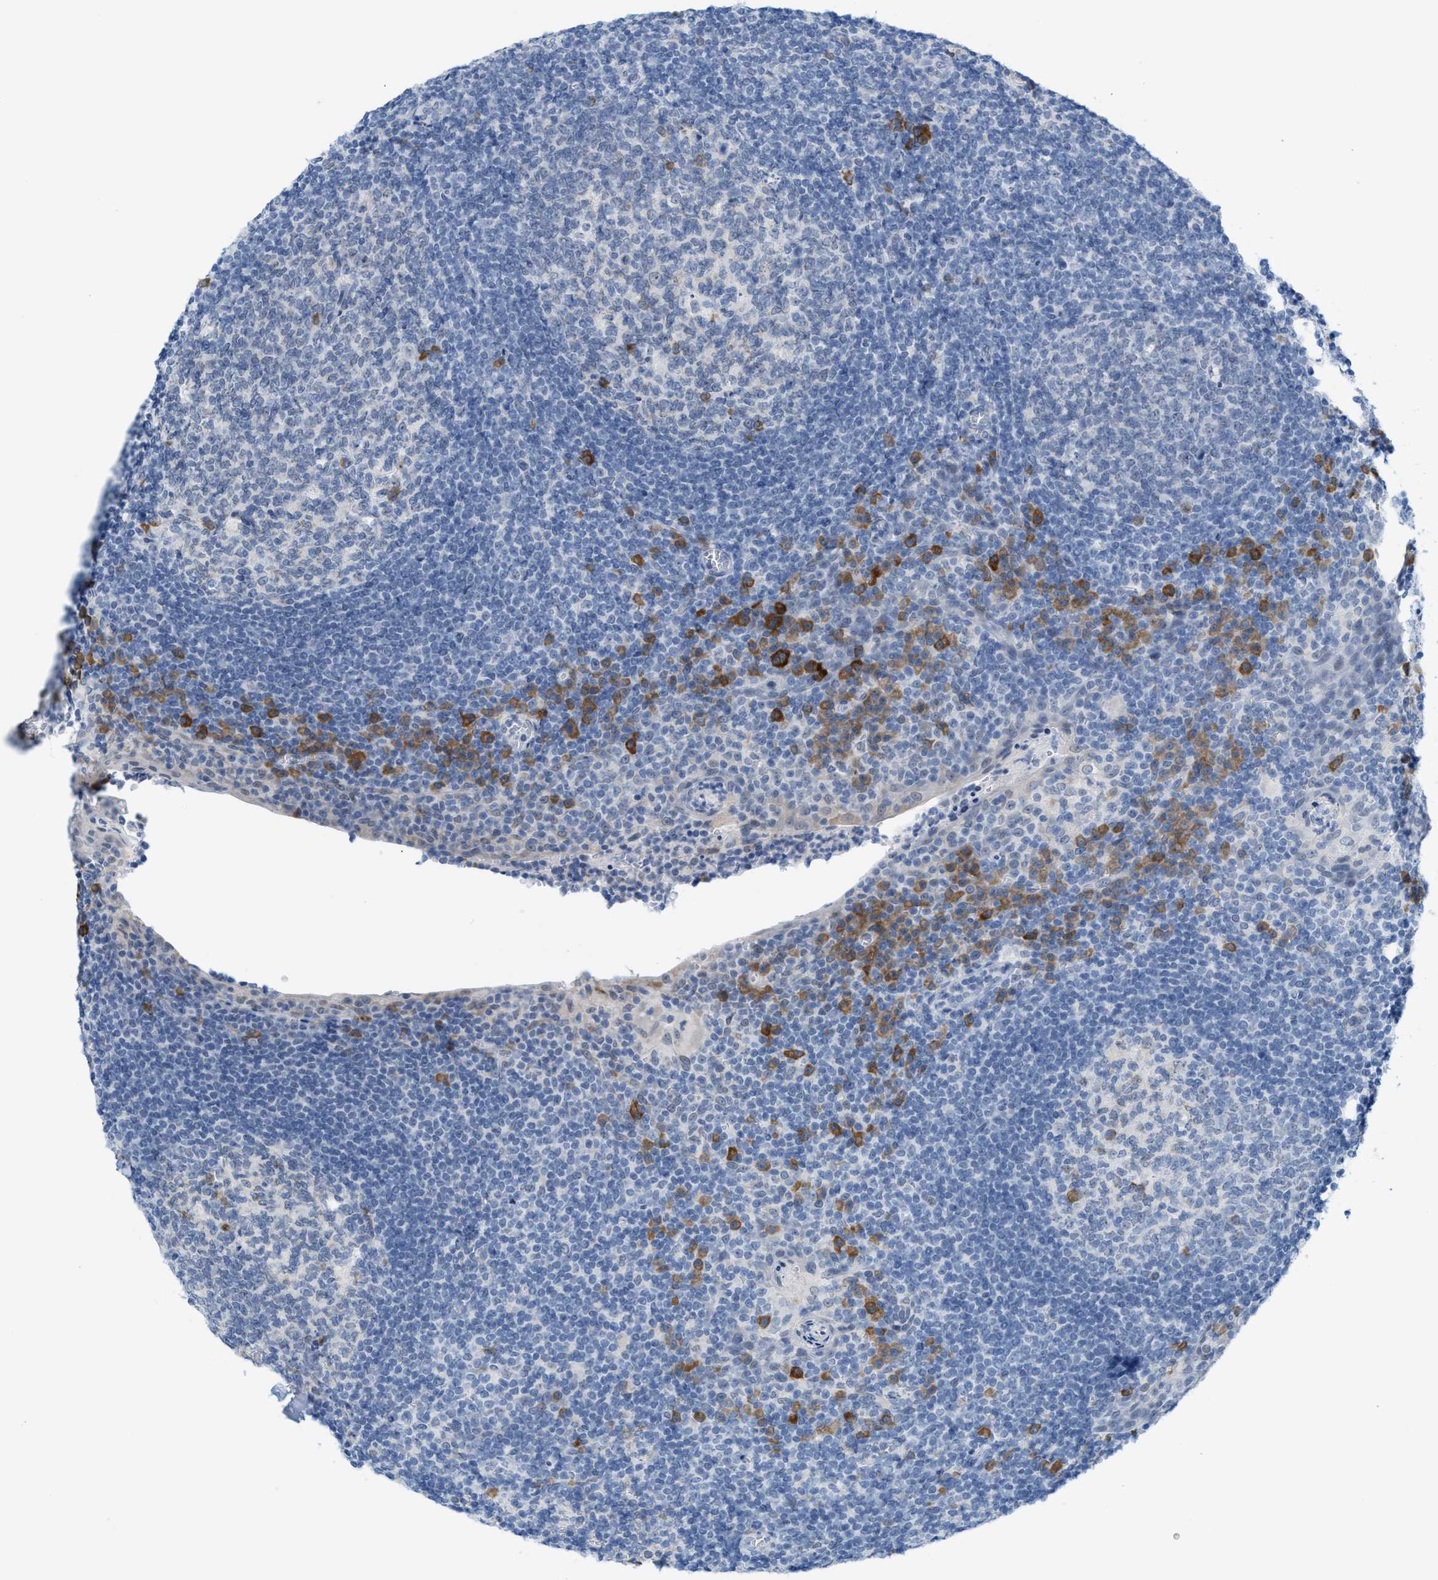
{"staining": {"intensity": "moderate", "quantity": "<25%", "location": "cytoplasmic/membranous"}, "tissue": "tonsil", "cell_type": "Germinal center cells", "image_type": "normal", "snomed": [{"axis": "morphology", "description": "Normal tissue, NOS"}, {"axis": "topography", "description": "Tonsil"}], "caption": "This photomicrograph demonstrates immunohistochemistry (IHC) staining of unremarkable human tonsil, with low moderate cytoplasmic/membranous staining in approximately <25% of germinal center cells.", "gene": "KIFC3", "patient": {"sex": "male", "age": 37}}